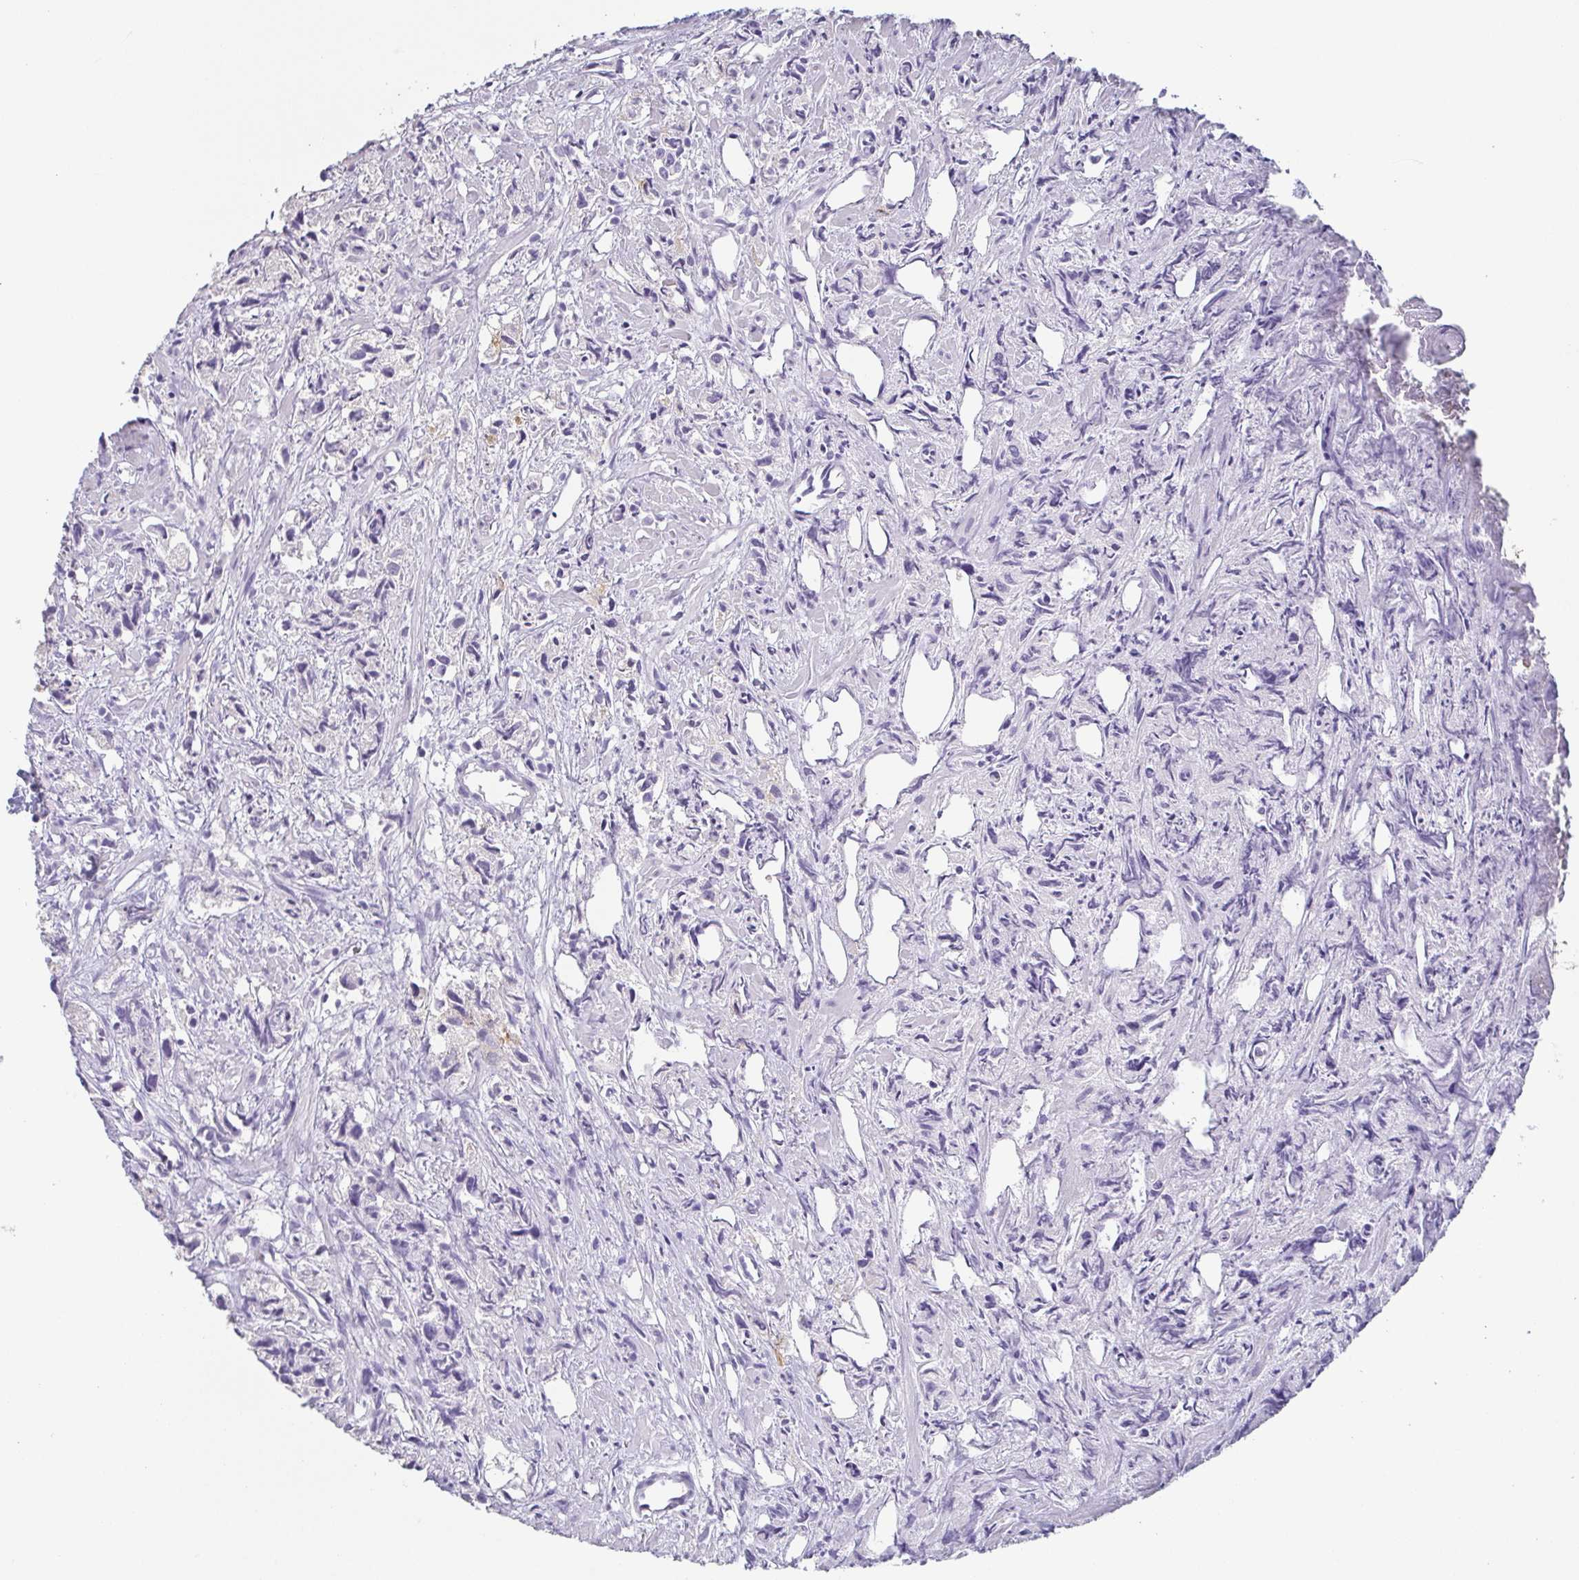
{"staining": {"intensity": "negative", "quantity": "none", "location": "none"}, "tissue": "prostate cancer", "cell_type": "Tumor cells", "image_type": "cancer", "snomed": [{"axis": "morphology", "description": "Adenocarcinoma, High grade"}, {"axis": "topography", "description": "Prostate"}], "caption": "This is a photomicrograph of immunohistochemistry (IHC) staining of prostate cancer, which shows no positivity in tumor cells.", "gene": "BPIFA2", "patient": {"sex": "male", "age": 58}}